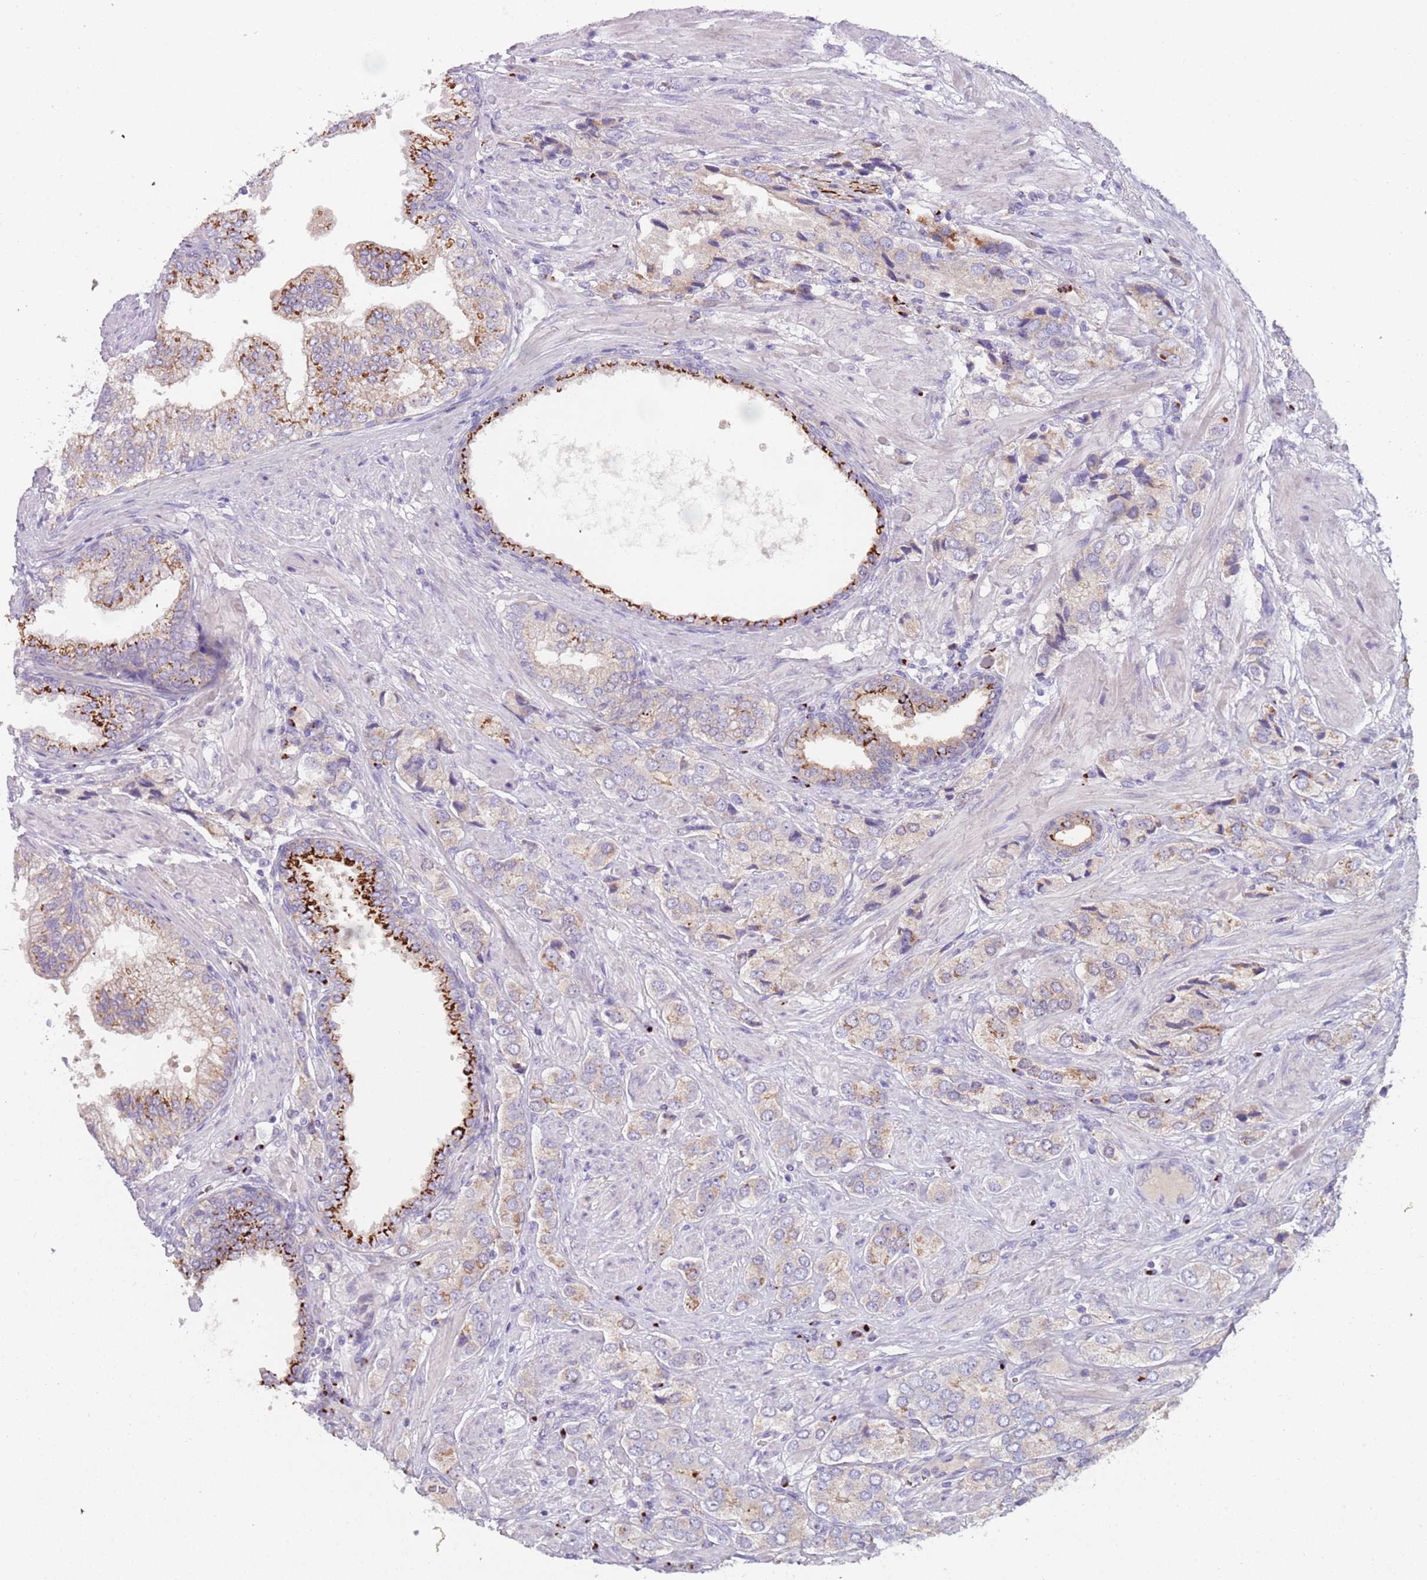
{"staining": {"intensity": "weak", "quantity": "<25%", "location": "cytoplasmic/membranous"}, "tissue": "prostate cancer", "cell_type": "Tumor cells", "image_type": "cancer", "snomed": [{"axis": "morphology", "description": "Adenocarcinoma, High grade"}, {"axis": "topography", "description": "Prostate and seminal vesicle, NOS"}], "caption": "Micrograph shows no significant protein staining in tumor cells of high-grade adenocarcinoma (prostate). Nuclei are stained in blue.", "gene": "C2CD3", "patient": {"sex": "male", "age": 64}}